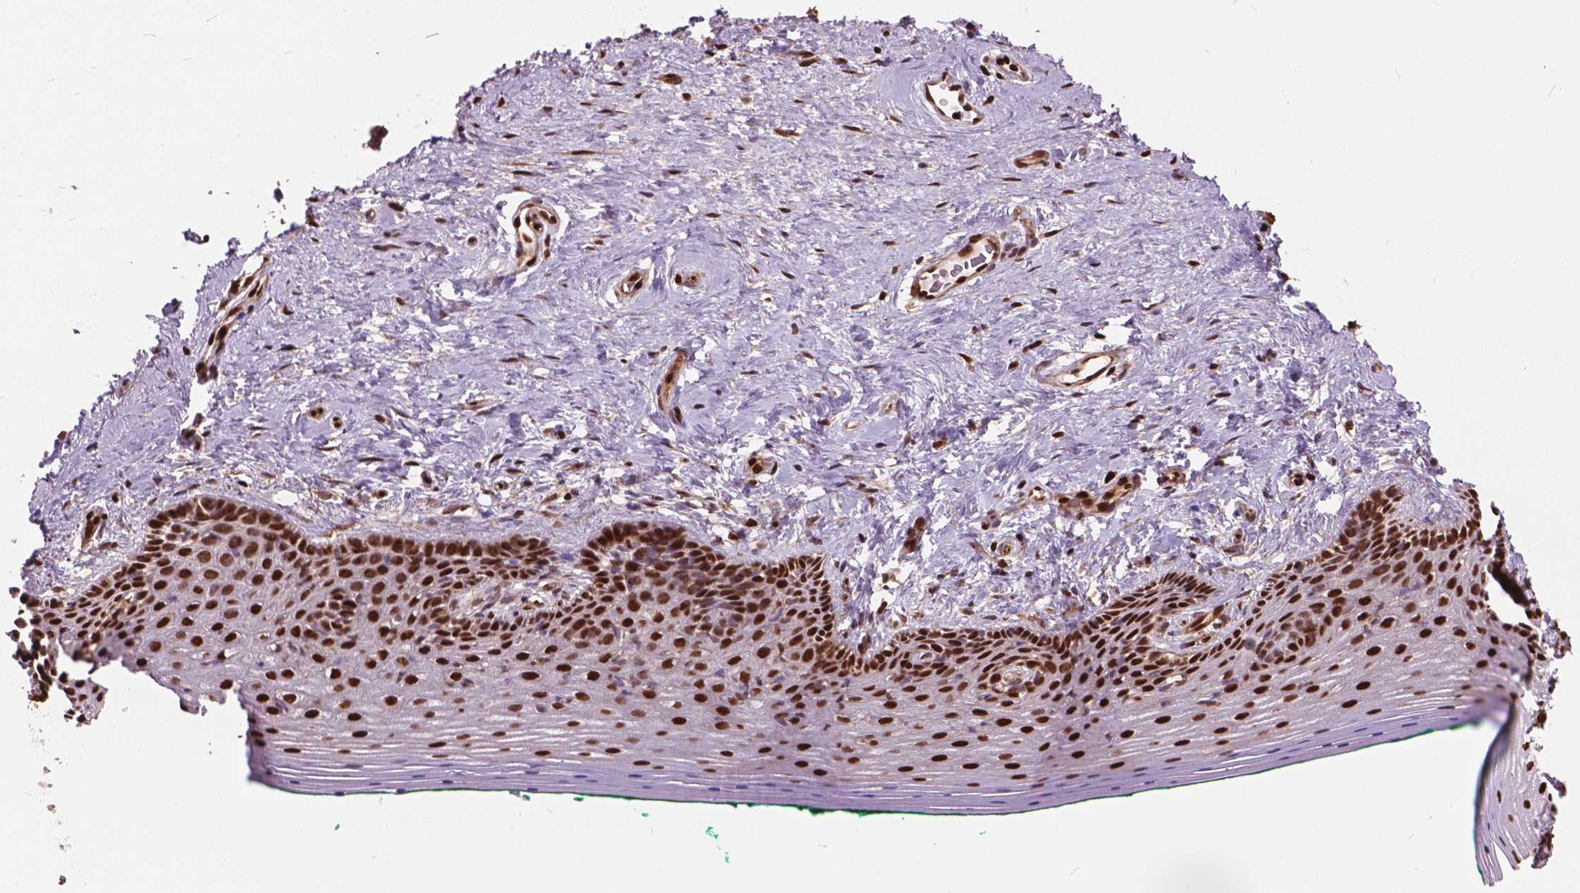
{"staining": {"intensity": "strong", "quantity": ">75%", "location": "nuclear"}, "tissue": "vagina", "cell_type": "Squamous epithelial cells", "image_type": "normal", "snomed": [{"axis": "morphology", "description": "Normal tissue, NOS"}, {"axis": "topography", "description": "Vagina"}], "caption": "Strong nuclear protein positivity is present in approximately >75% of squamous epithelial cells in vagina.", "gene": "ANP32A", "patient": {"sex": "female", "age": 45}}